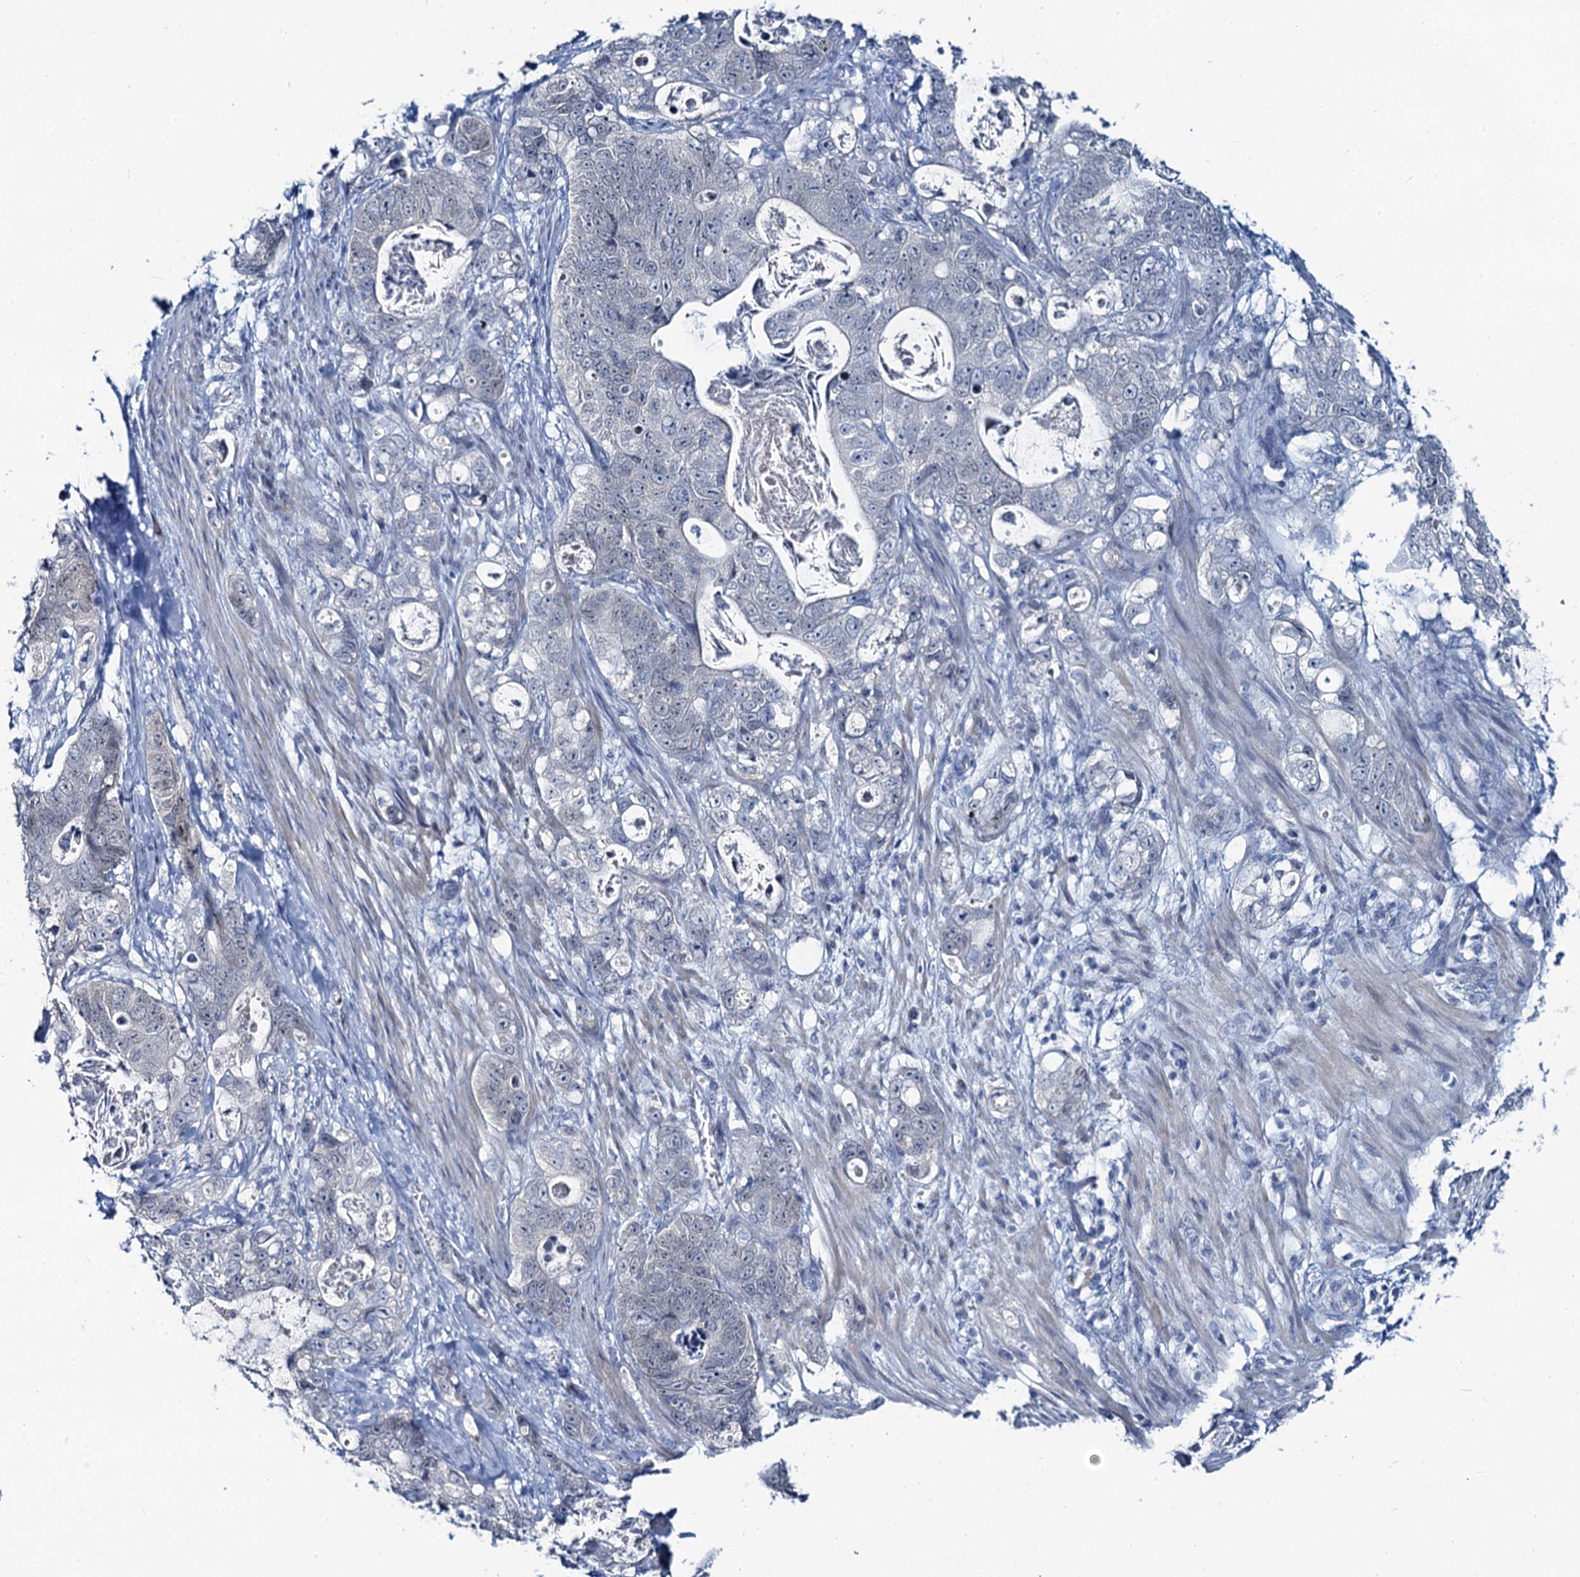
{"staining": {"intensity": "negative", "quantity": "none", "location": "none"}, "tissue": "stomach cancer", "cell_type": "Tumor cells", "image_type": "cancer", "snomed": [{"axis": "morphology", "description": "Normal tissue, NOS"}, {"axis": "morphology", "description": "Adenocarcinoma, NOS"}, {"axis": "topography", "description": "Stomach"}], "caption": "A high-resolution image shows IHC staining of adenocarcinoma (stomach), which reveals no significant positivity in tumor cells.", "gene": "TOX3", "patient": {"sex": "female", "age": 89}}